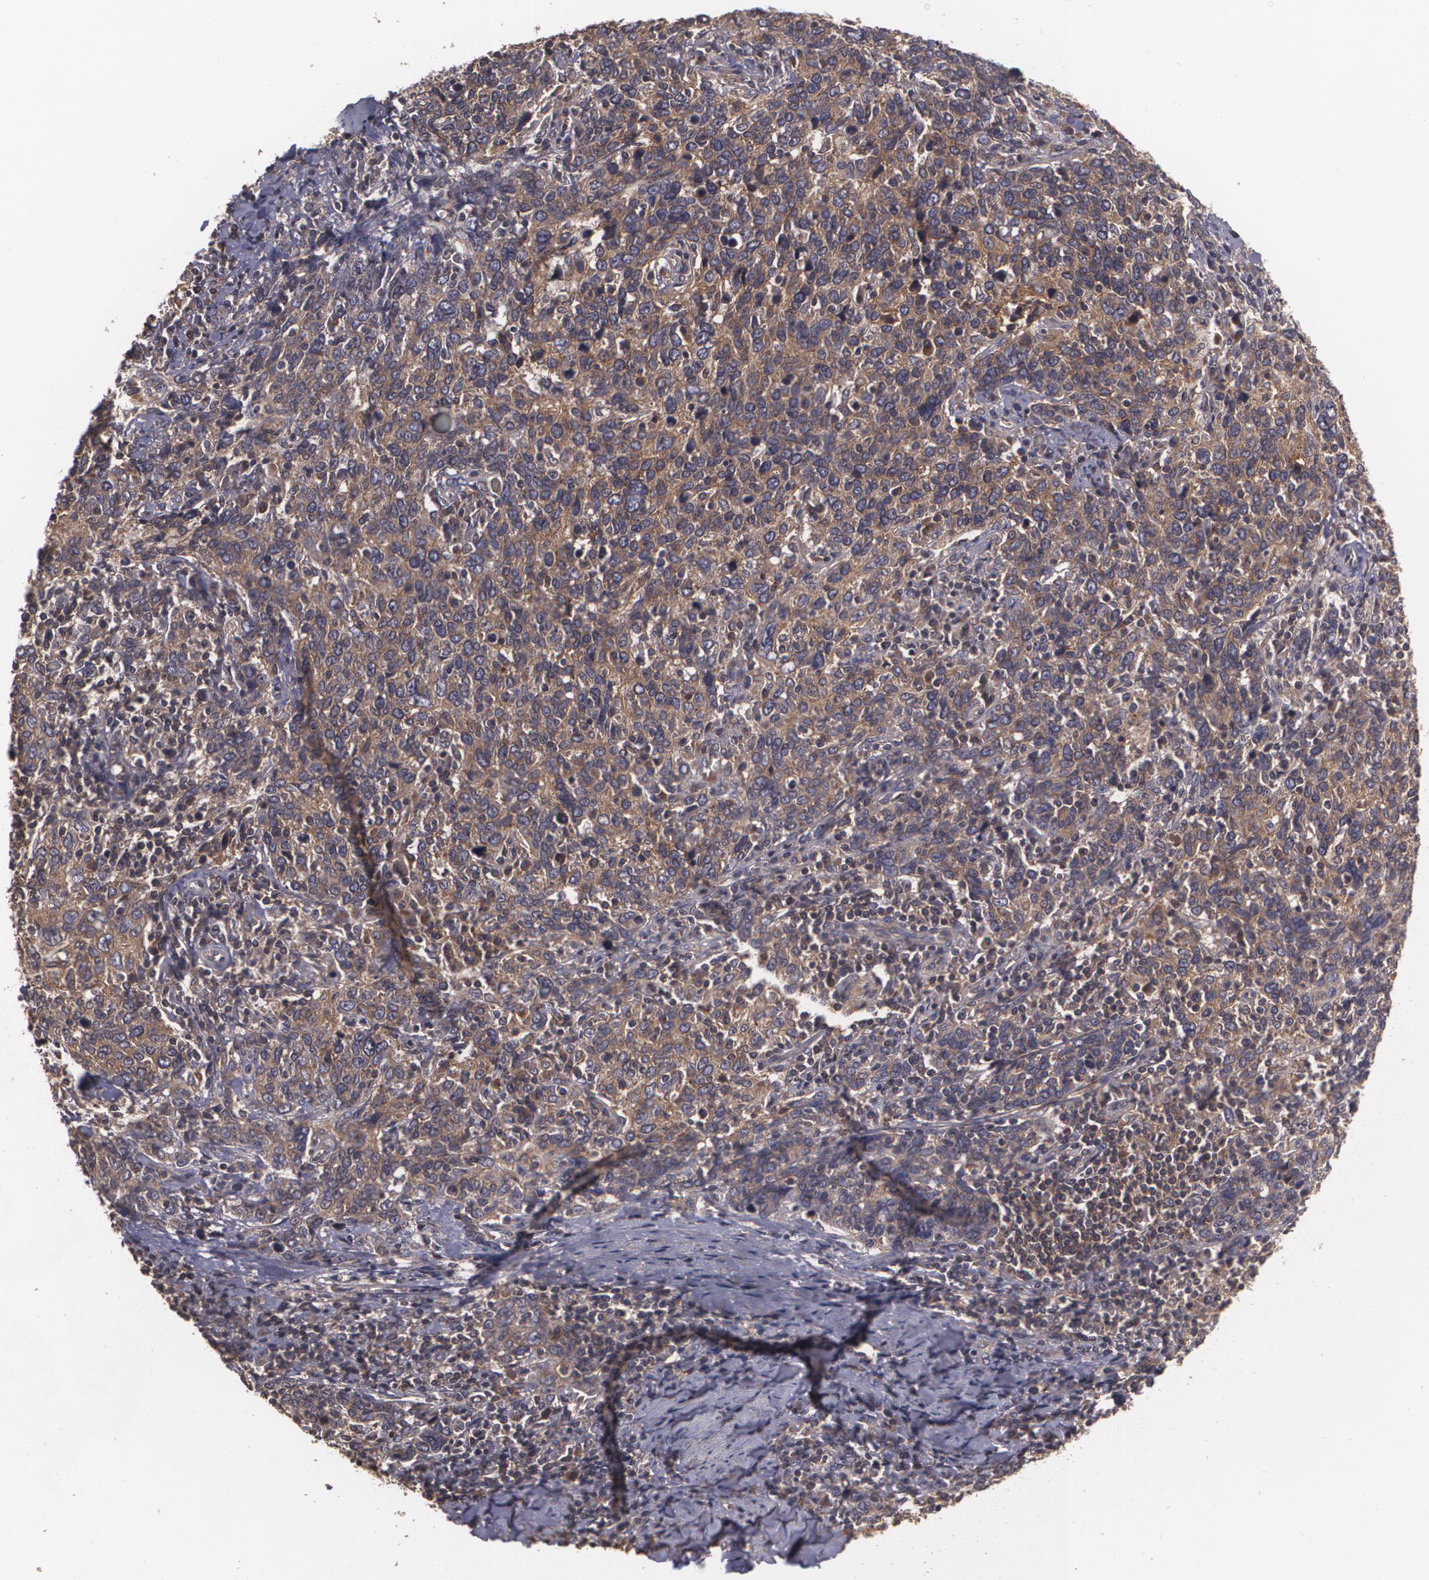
{"staining": {"intensity": "moderate", "quantity": ">75%", "location": "cytoplasmic/membranous"}, "tissue": "cervical cancer", "cell_type": "Tumor cells", "image_type": "cancer", "snomed": [{"axis": "morphology", "description": "Squamous cell carcinoma, NOS"}, {"axis": "topography", "description": "Cervix"}], "caption": "Cervical squamous cell carcinoma tissue demonstrates moderate cytoplasmic/membranous expression in approximately >75% of tumor cells", "gene": "HRAS", "patient": {"sex": "female", "age": 41}}